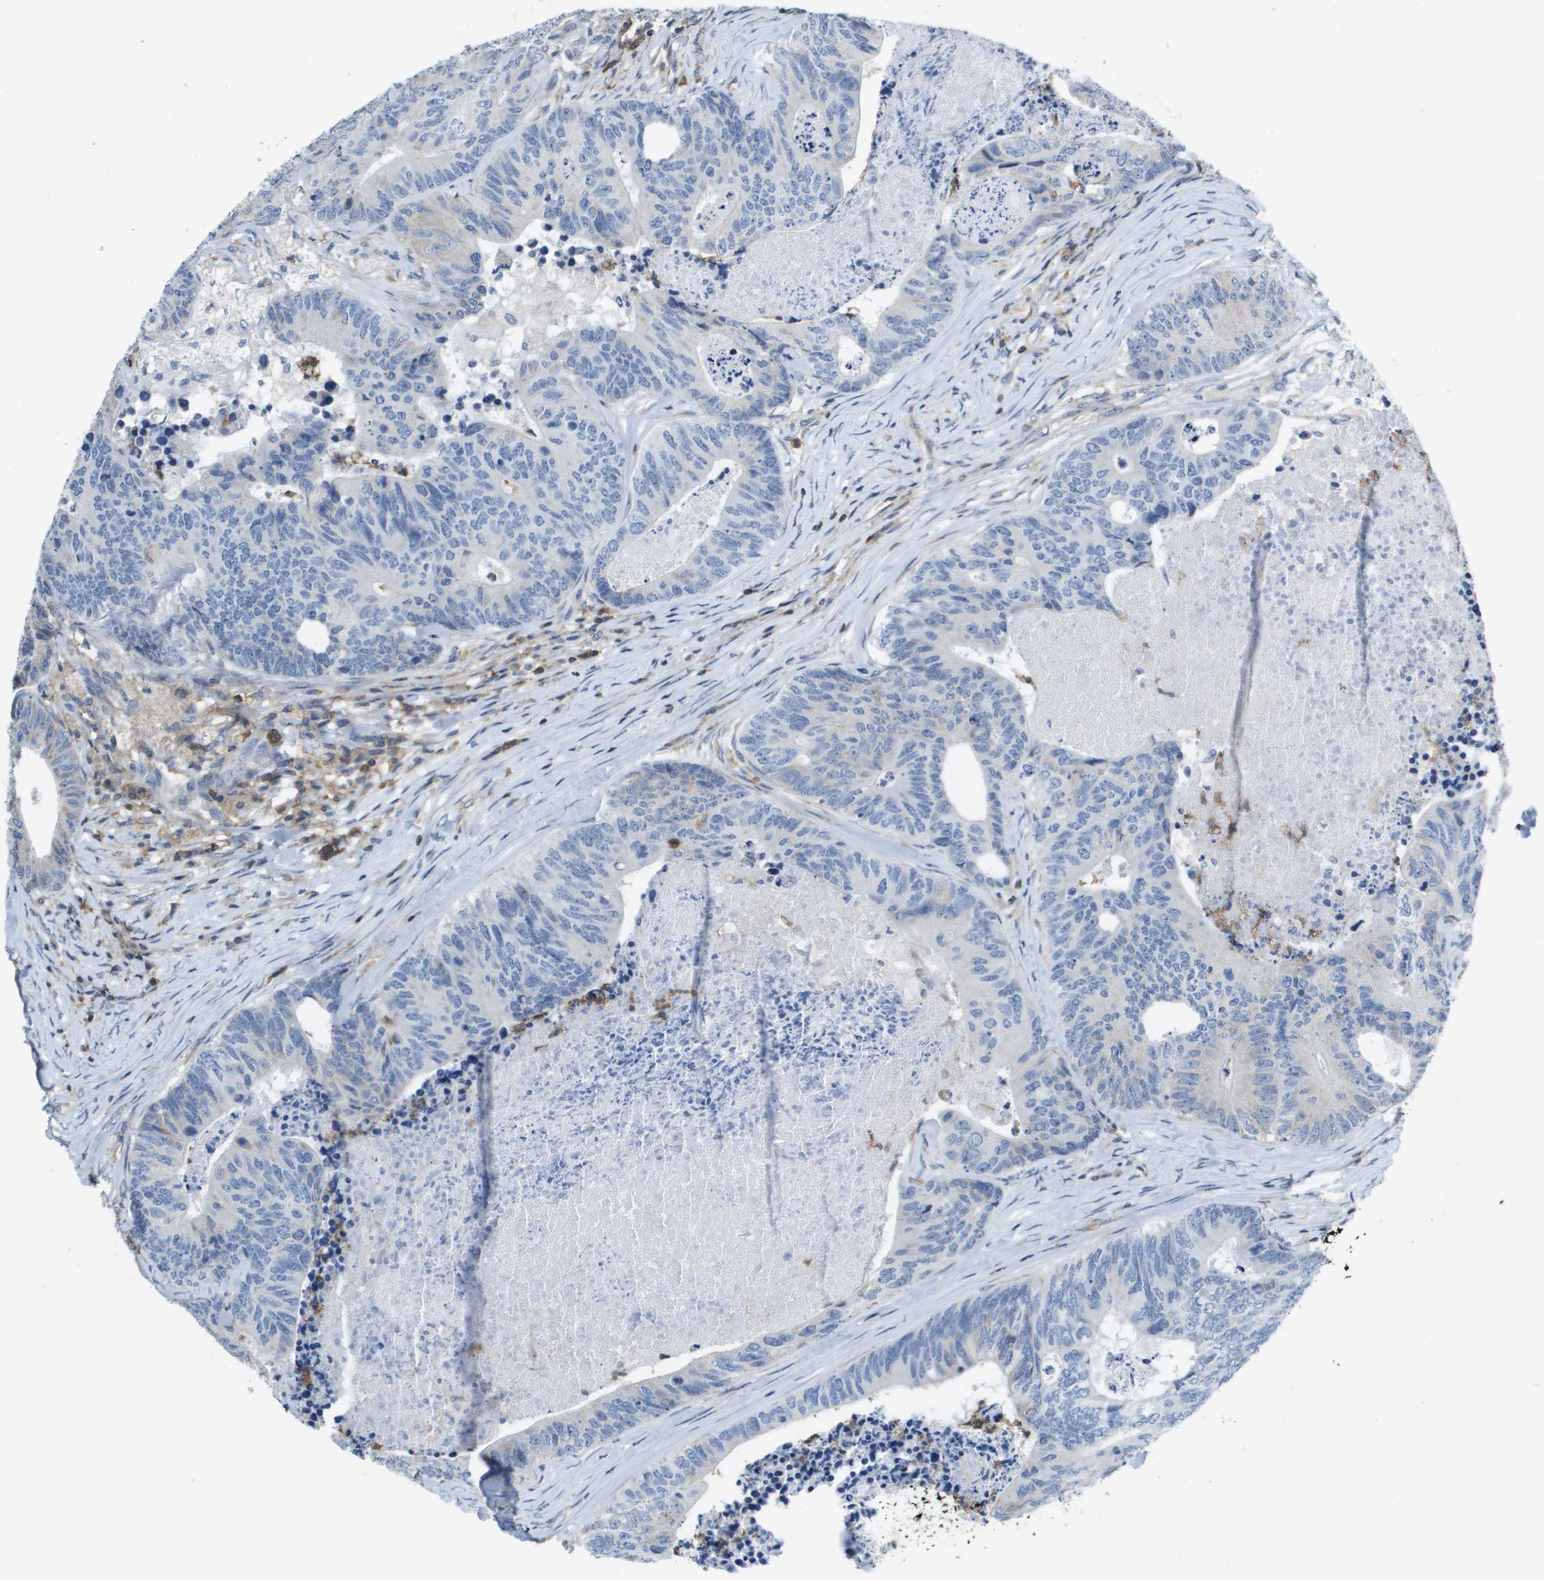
{"staining": {"intensity": "negative", "quantity": "none", "location": "none"}, "tissue": "colorectal cancer", "cell_type": "Tumor cells", "image_type": "cancer", "snomed": [{"axis": "morphology", "description": "Adenocarcinoma, NOS"}, {"axis": "topography", "description": "Colon"}], "caption": "Immunohistochemical staining of adenocarcinoma (colorectal) reveals no significant positivity in tumor cells.", "gene": "RCSD1", "patient": {"sex": "female", "age": 67}}